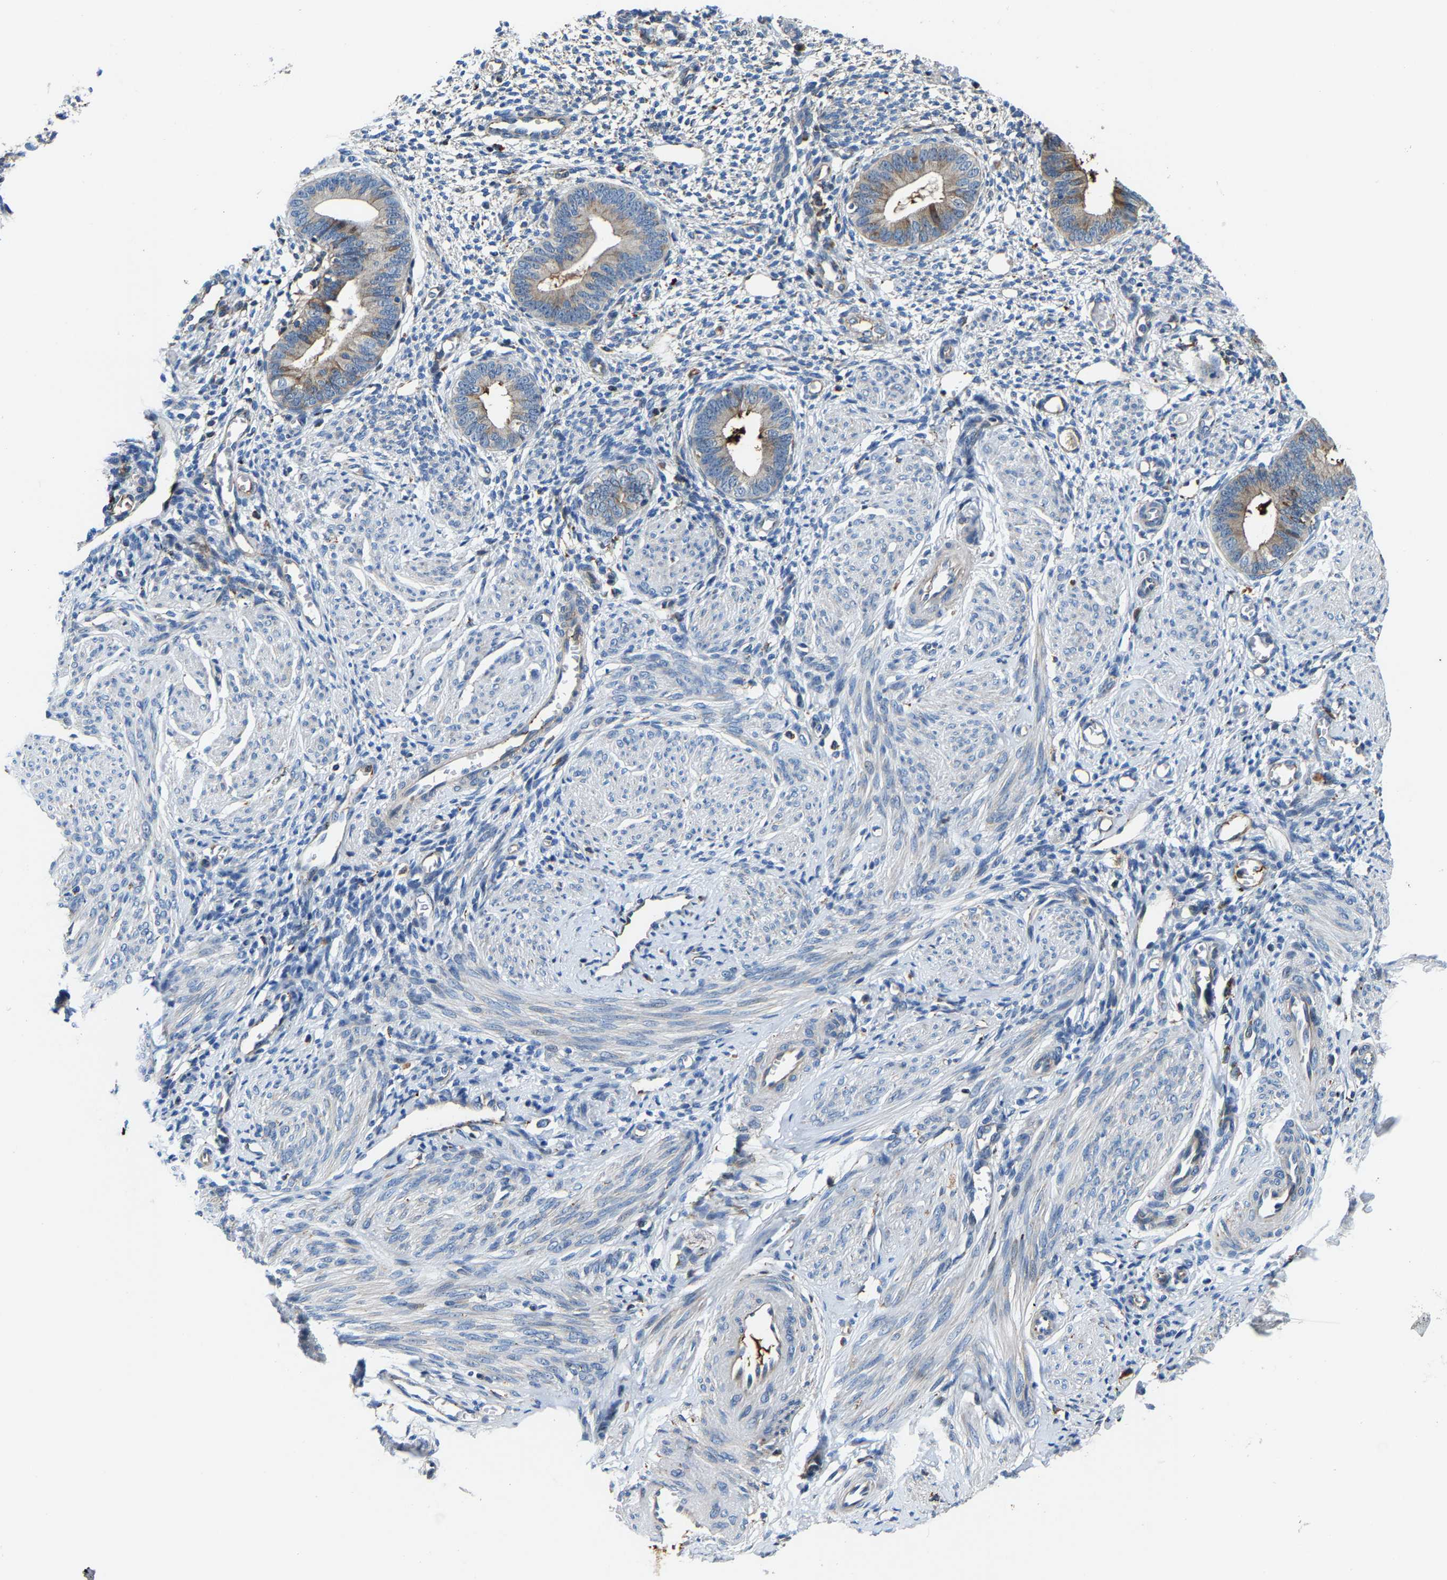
{"staining": {"intensity": "negative", "quantity": "none", "location": "none"}, "tissue": "endometrium", "cell_type": "Cells in endometrial stroma", "image_type": "normal", "snomed": [{"axis": "morphology", "description": "Normal tissue, NOS"}, {"axis": "topography", "description": "Endometrium"}], "caption": "Cells in endometrial stroma show no significant protein expression in normal endometrium. (Brightfield microscopy of DAB immunohistochemistry (IHC) at high magnification).", "gene": "DPP7", "patient": {"sex": "female", "age": 46}}